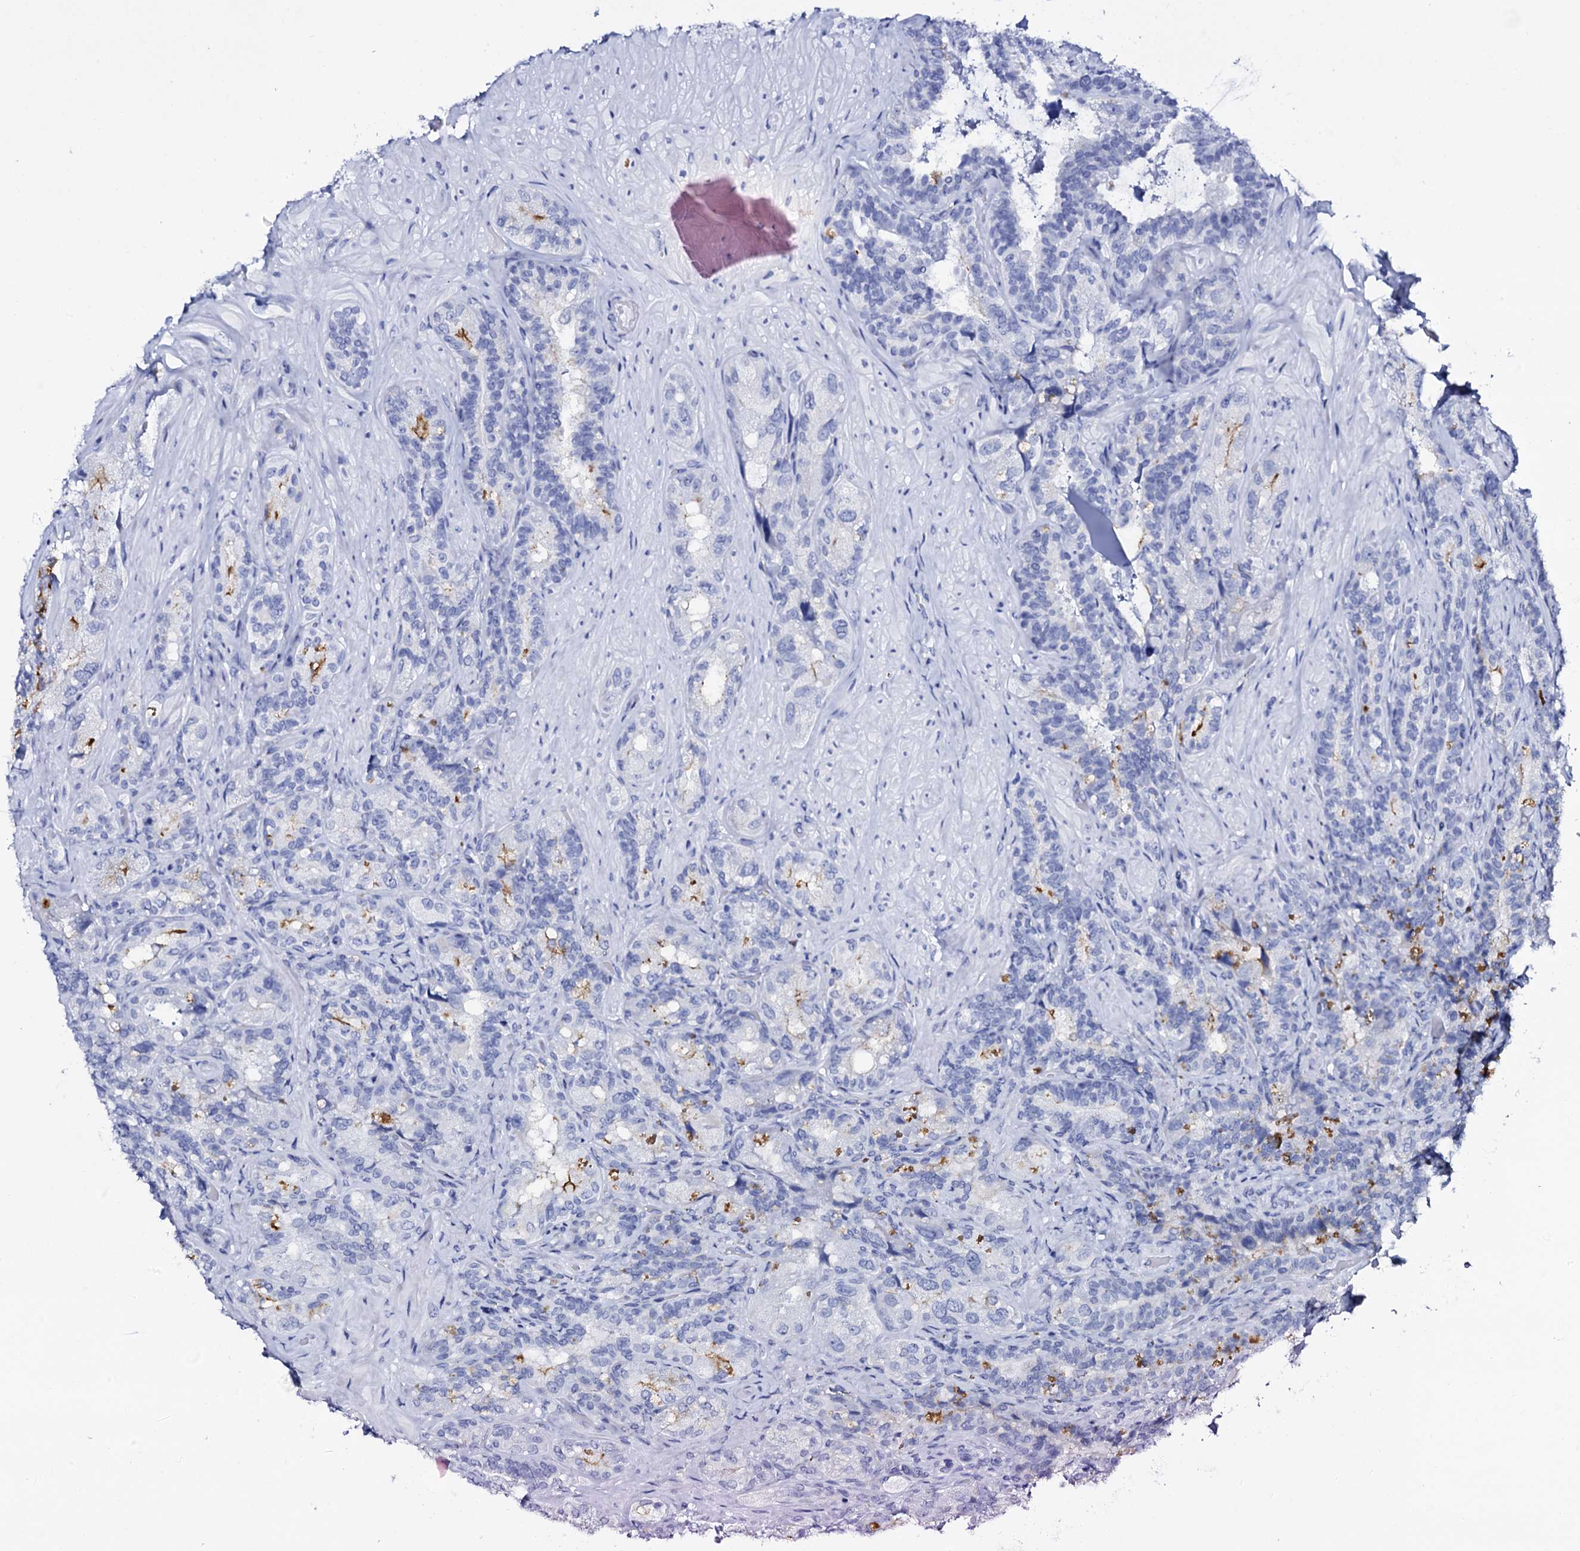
{"staining": {"intensity": "negative", "quantity": "none", "location": "none"}, "tissue": "seminal vesicle", "cell_type": "Glandular cells", "image_type": "normal", "snomed": [{"axis": "morphology", "description": "Normal tissue, NOS"}, {"axis": "topography", "description": "Prostate and seminal vesicle, NOS"}, {"axis": "topography", "description": "Prostate"}, {"axis": "topography", "description": "Seminal veicle"}], "caption": "Glandular cells show no significant protein expression in normal seminal vesicle.", "gene": "FBXL16", "patient": {"sex": "male", "age": 67}}